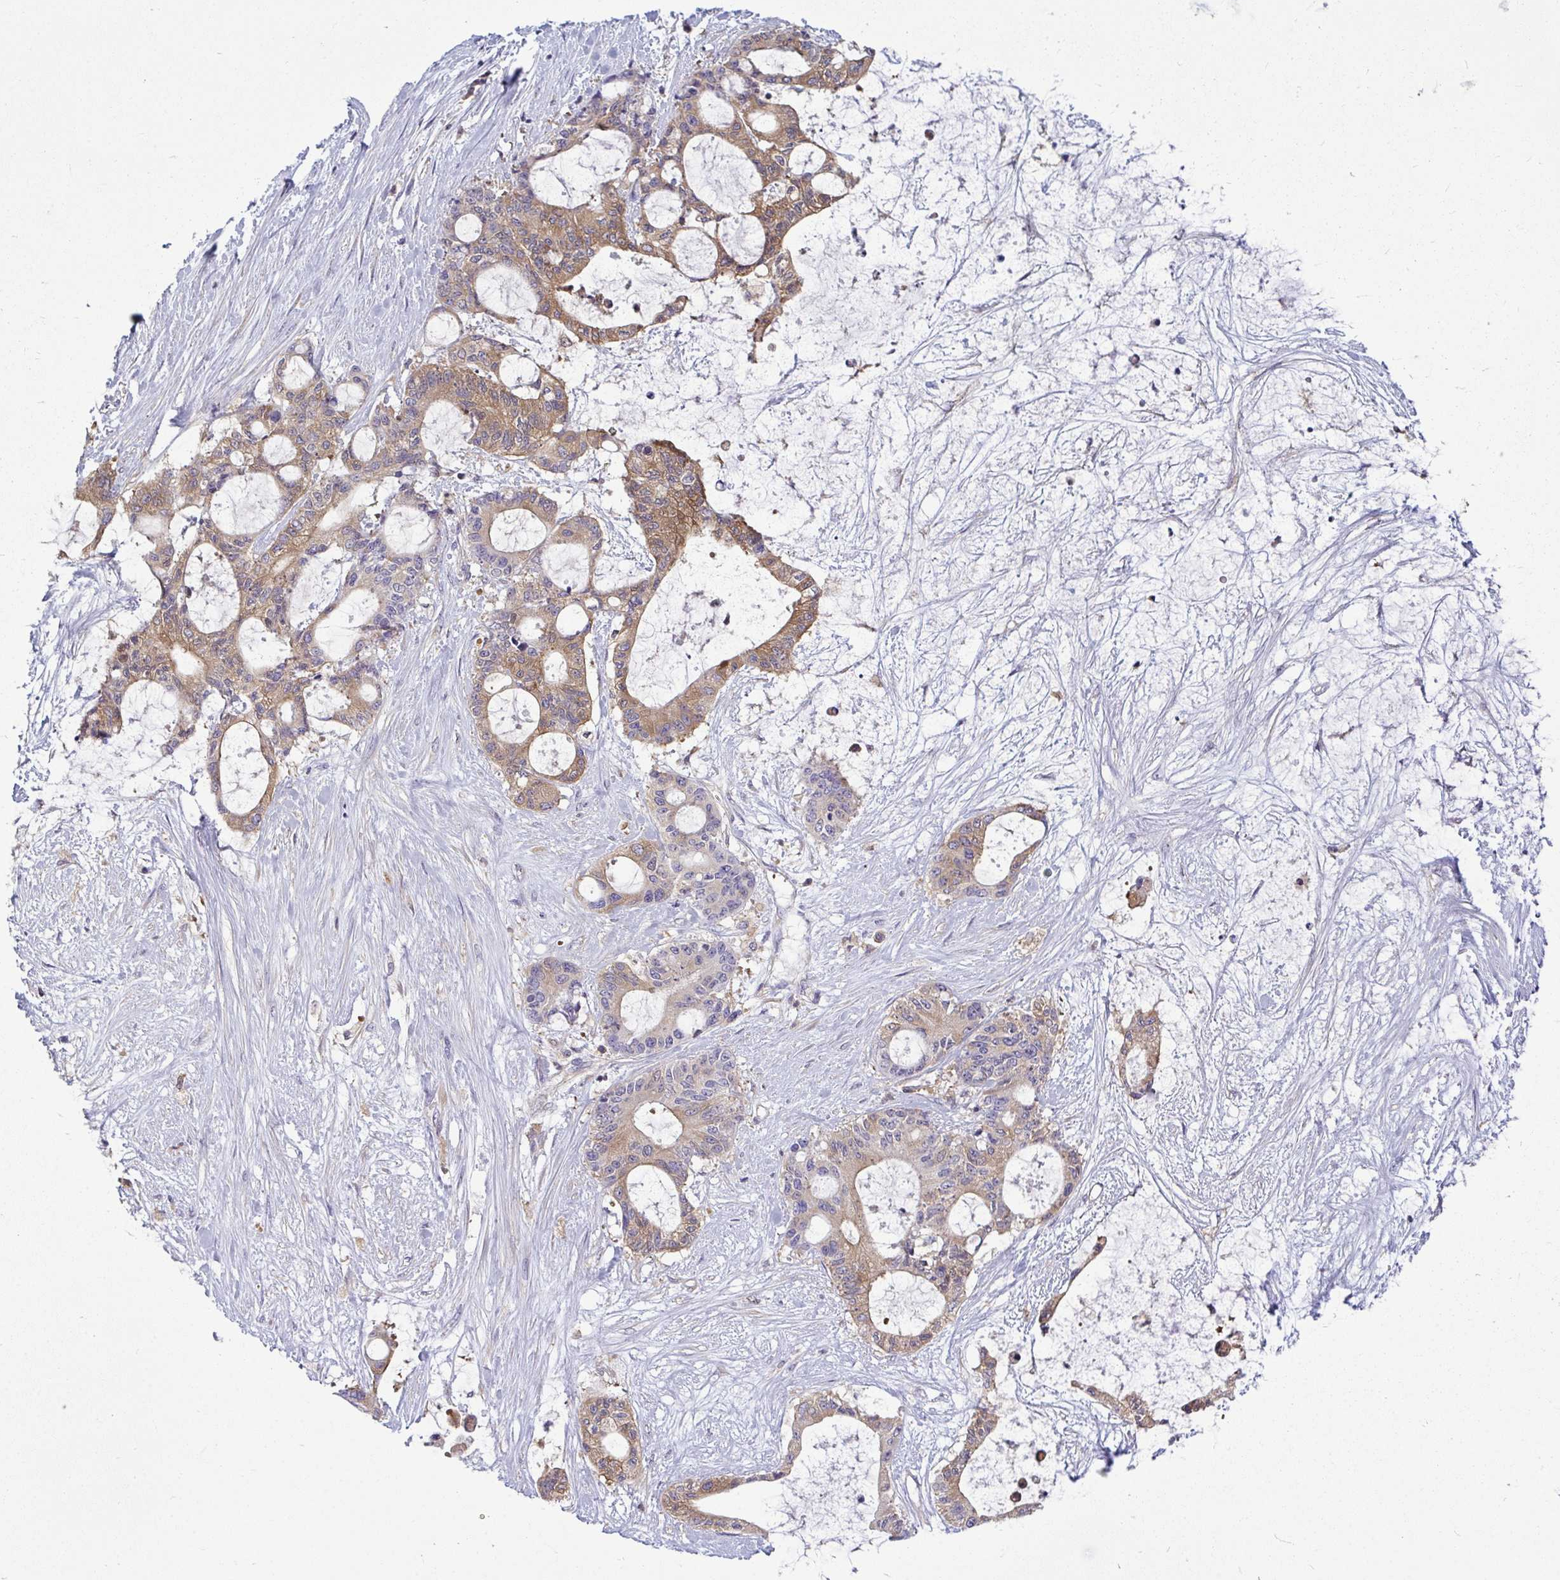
{"staining": {"intensity": "moderate", "quantity": ">75%", "location": "cytoplasmic/membranous"}, "tissue": "liver cancer", "cell_type": "Tumor cells", "image_type": "cancer", "snomed": [{"axis": "morphology", "description": "Normal tissue, NOS"}, {"axis": "morphology", "description": "Cholangiocarcinoma"}, {"axis": "topography", "description": "Liver"}, {"axis": "topography", "description": "Peripheral nerve tissue"}], "caption": "IHC histopathology image of neoplastic tissue: human cholangiocarcinoma (liver) stained using IHC shows medium levels of moderate protein expression localized specifically in the cytoplasmic/membranous of tumor cells, appearing as a cytoplasmic/membranous brown color.", "gene": "SLC30A6", "patient": {"sex": "female", "age": 73}}